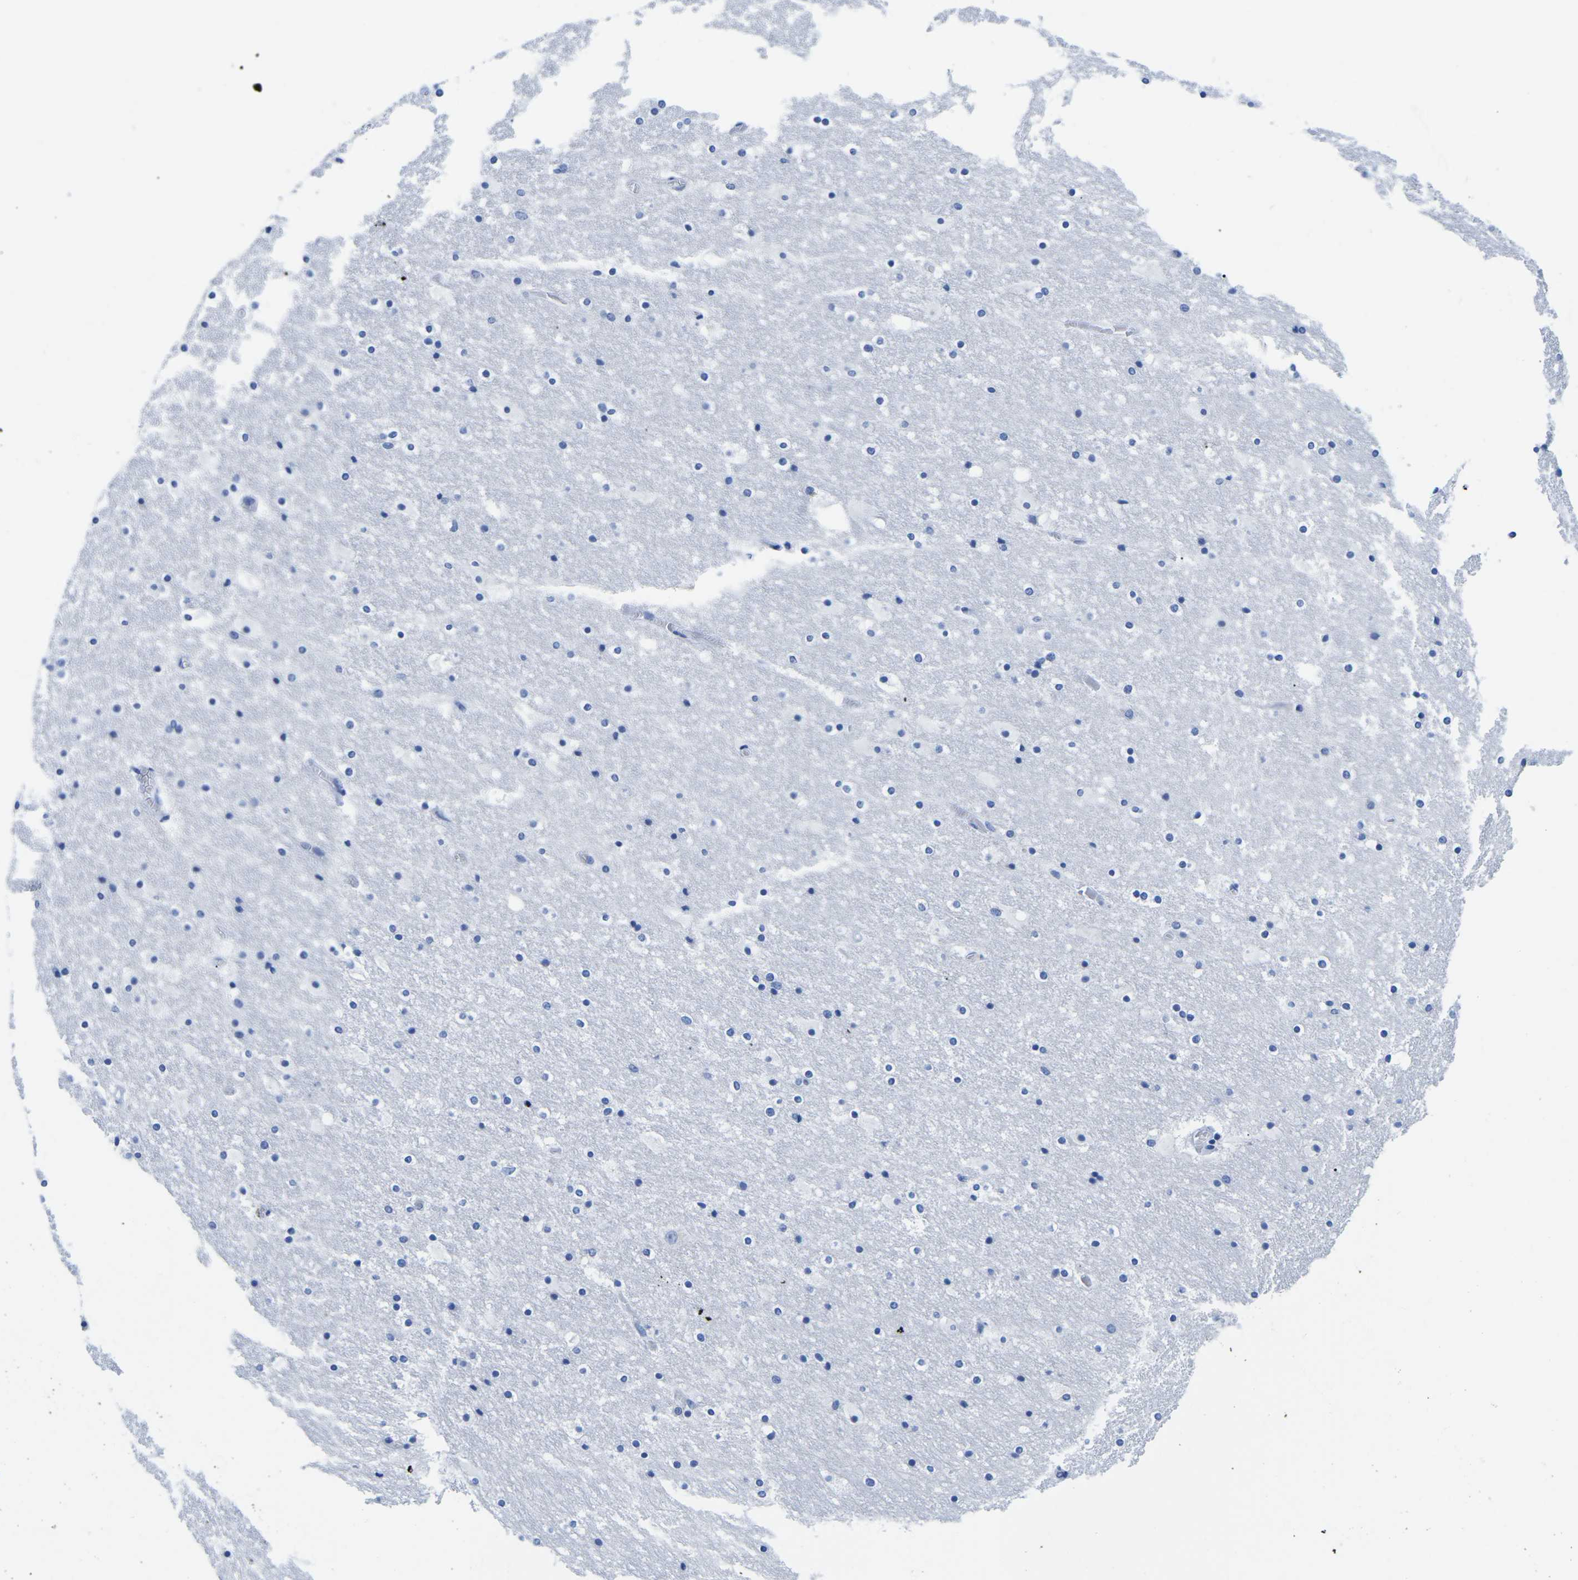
{"staining": {"intensity": "negative", "quantity": "none", "location": "none"}, "tissue": "hippocampus", "cell_type": "Glial cells", "image_type": "normal", "snomed": [{"axis": "morphology", "description": "Normal tissue, NOS"}, {"axis": "topography", "description": "Hippocampus"}], "caption": "Immunohistochemical staining of unremarkable human hippocampus exhibits no significant positivity in glial cells. The staining was performed using DAB (3,3'-diaminobenzidine) to visualize the protein expression in brown, while the nuclei were stained in blue with hematoxylin (Magnification: 20x).", "gene": "CYP1A2", "patient": {"sex": "male", "age": 45}}